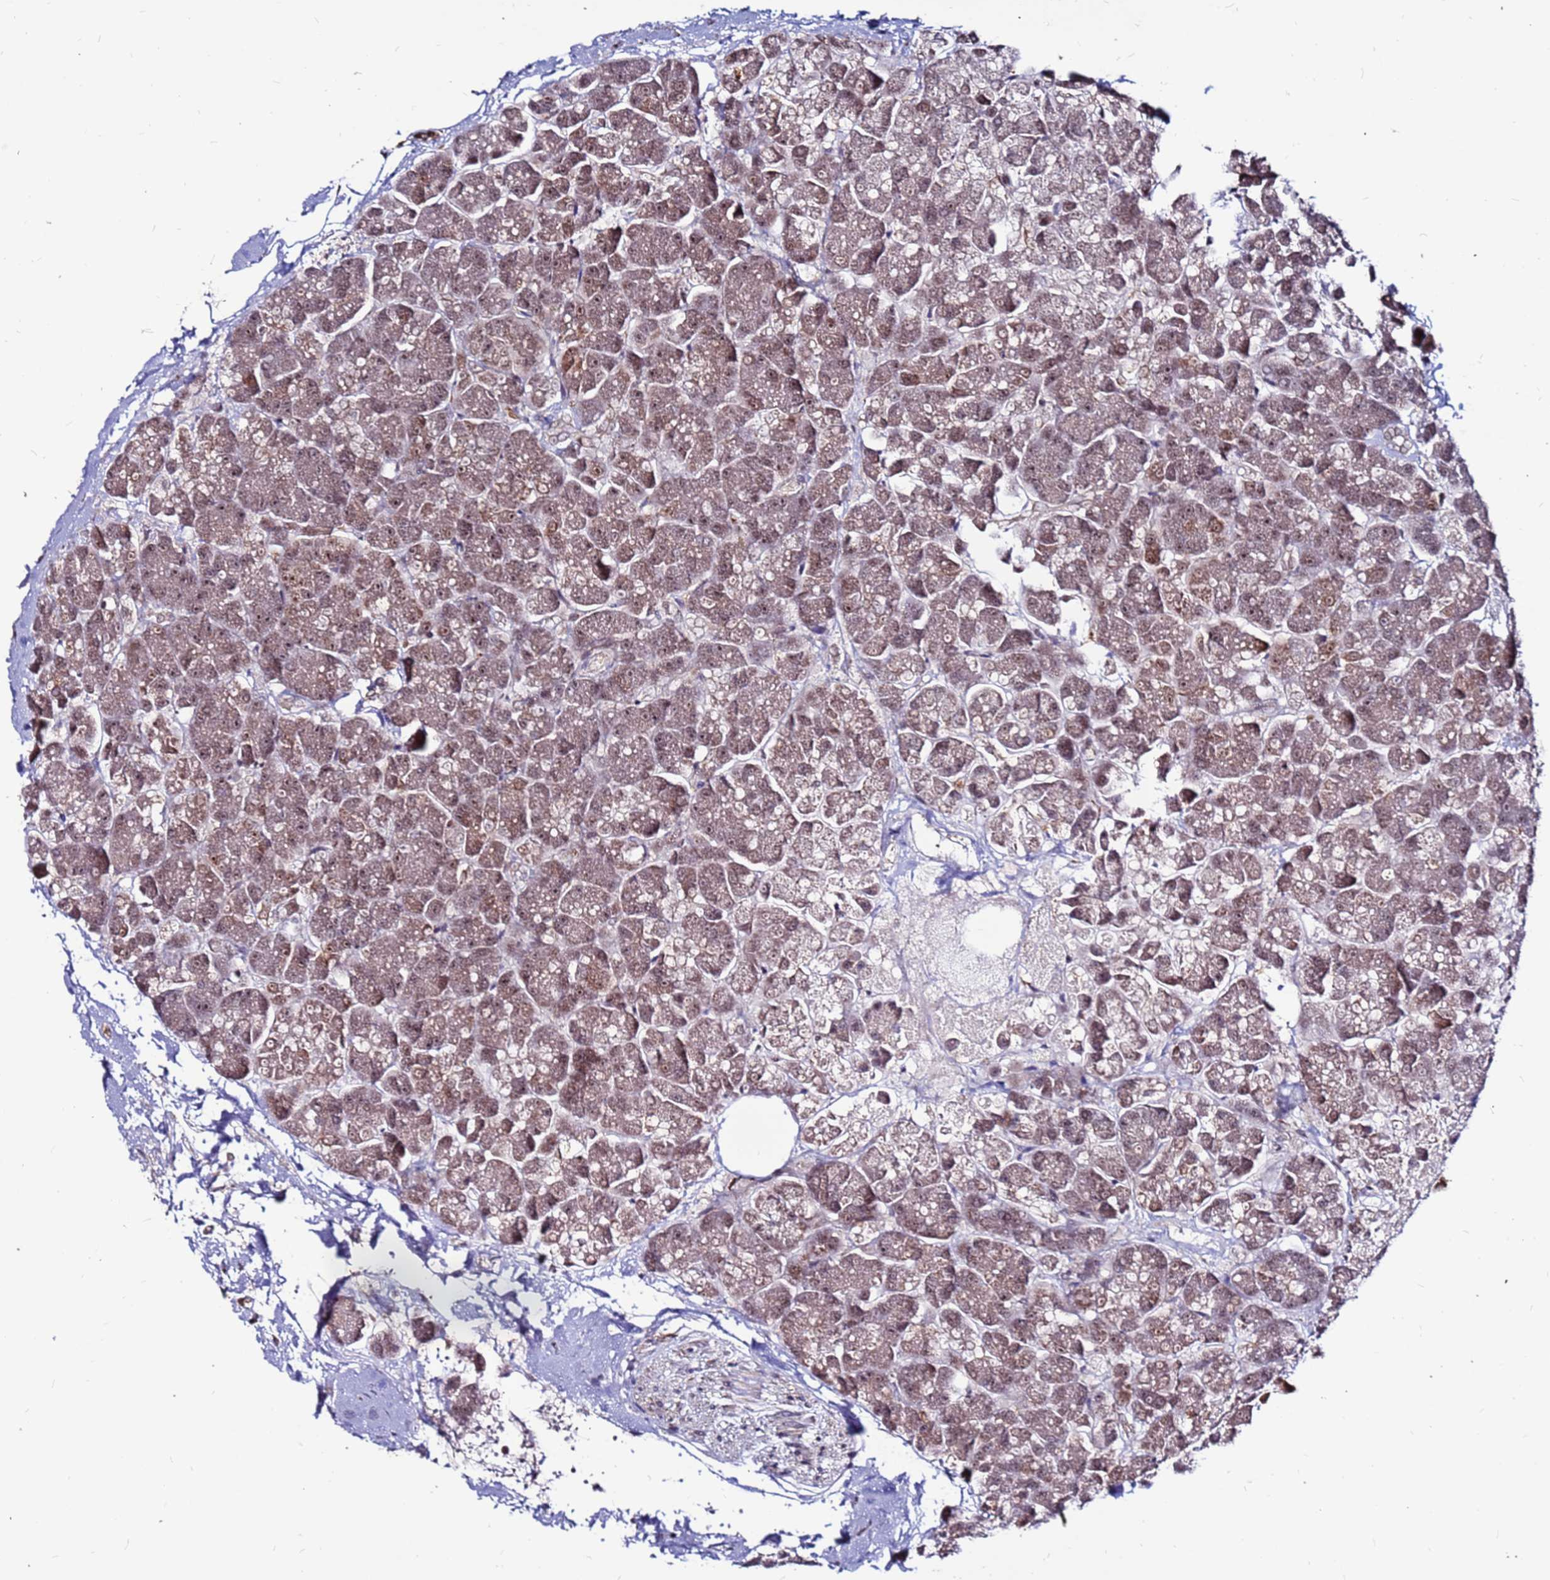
{"staining": {"intensity": "moderate", "quantity": ">75%", "location": "cytoplasmic/membranous,nuclear"}, "tissue": "pancreas", "cell_type": "Exocrine glandular cells", "image_type": "normal", "snomed": [{"axis": "morphology", "description": "Normal tissue, NOS"}, {"axis": "topography", "description": "Pancreas"}, {"axis": "topography", "description": "Peripheral nerve tissue"}], "caption": "High-power microscopy captured an immunohistochemistry (IHC) micrograph of unremarkable pancreas, revealing moderate cytoplasmic/membranous,nuclear expression in about >75% of exocrine glandular cells.", "gene": "CLK3", "patient": {"sex": "male", "age": 54}}